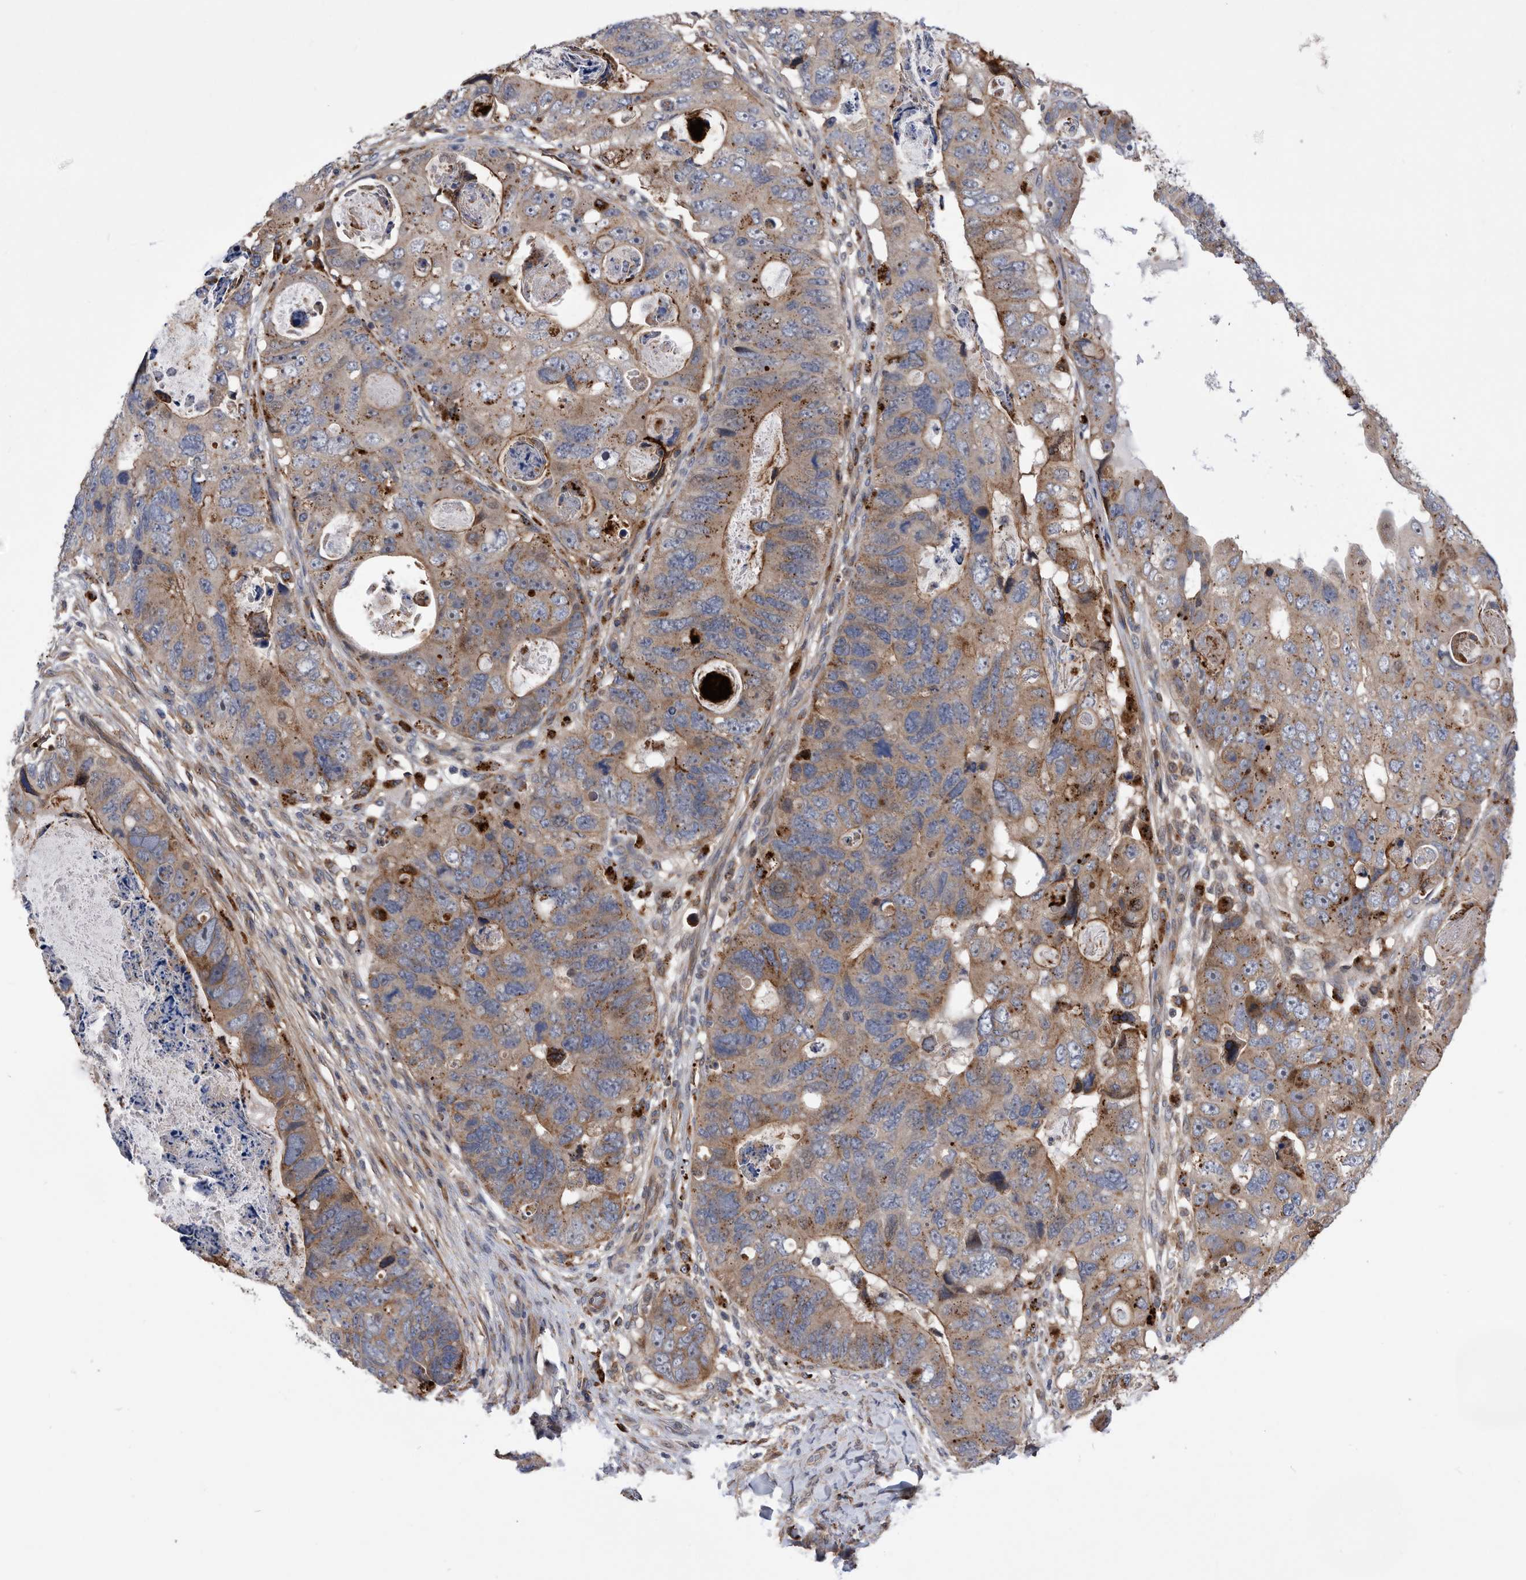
{"staining": {"intensity": "moderate", "quantity": "25%-75%", "location": "cytoplasmic/membranous"}, "tissue": "colorectal cancer", "cell_type": "Tumor cells", "image_type": "cancer", "snomed": [{"axis": "morphology", "description": "Adenocarcinoma, NOS"}, {"axis": "topography", "description": "Rectum"}], "caption": "This is a photomicrograph of immunohistochemistry staining of colorectal cancer, which shows moderate positivity in the cytoplasmic/membranous of tumor cells.", "gene": "BAIAP3", "patient": {"sex": "male", "age": 59}}